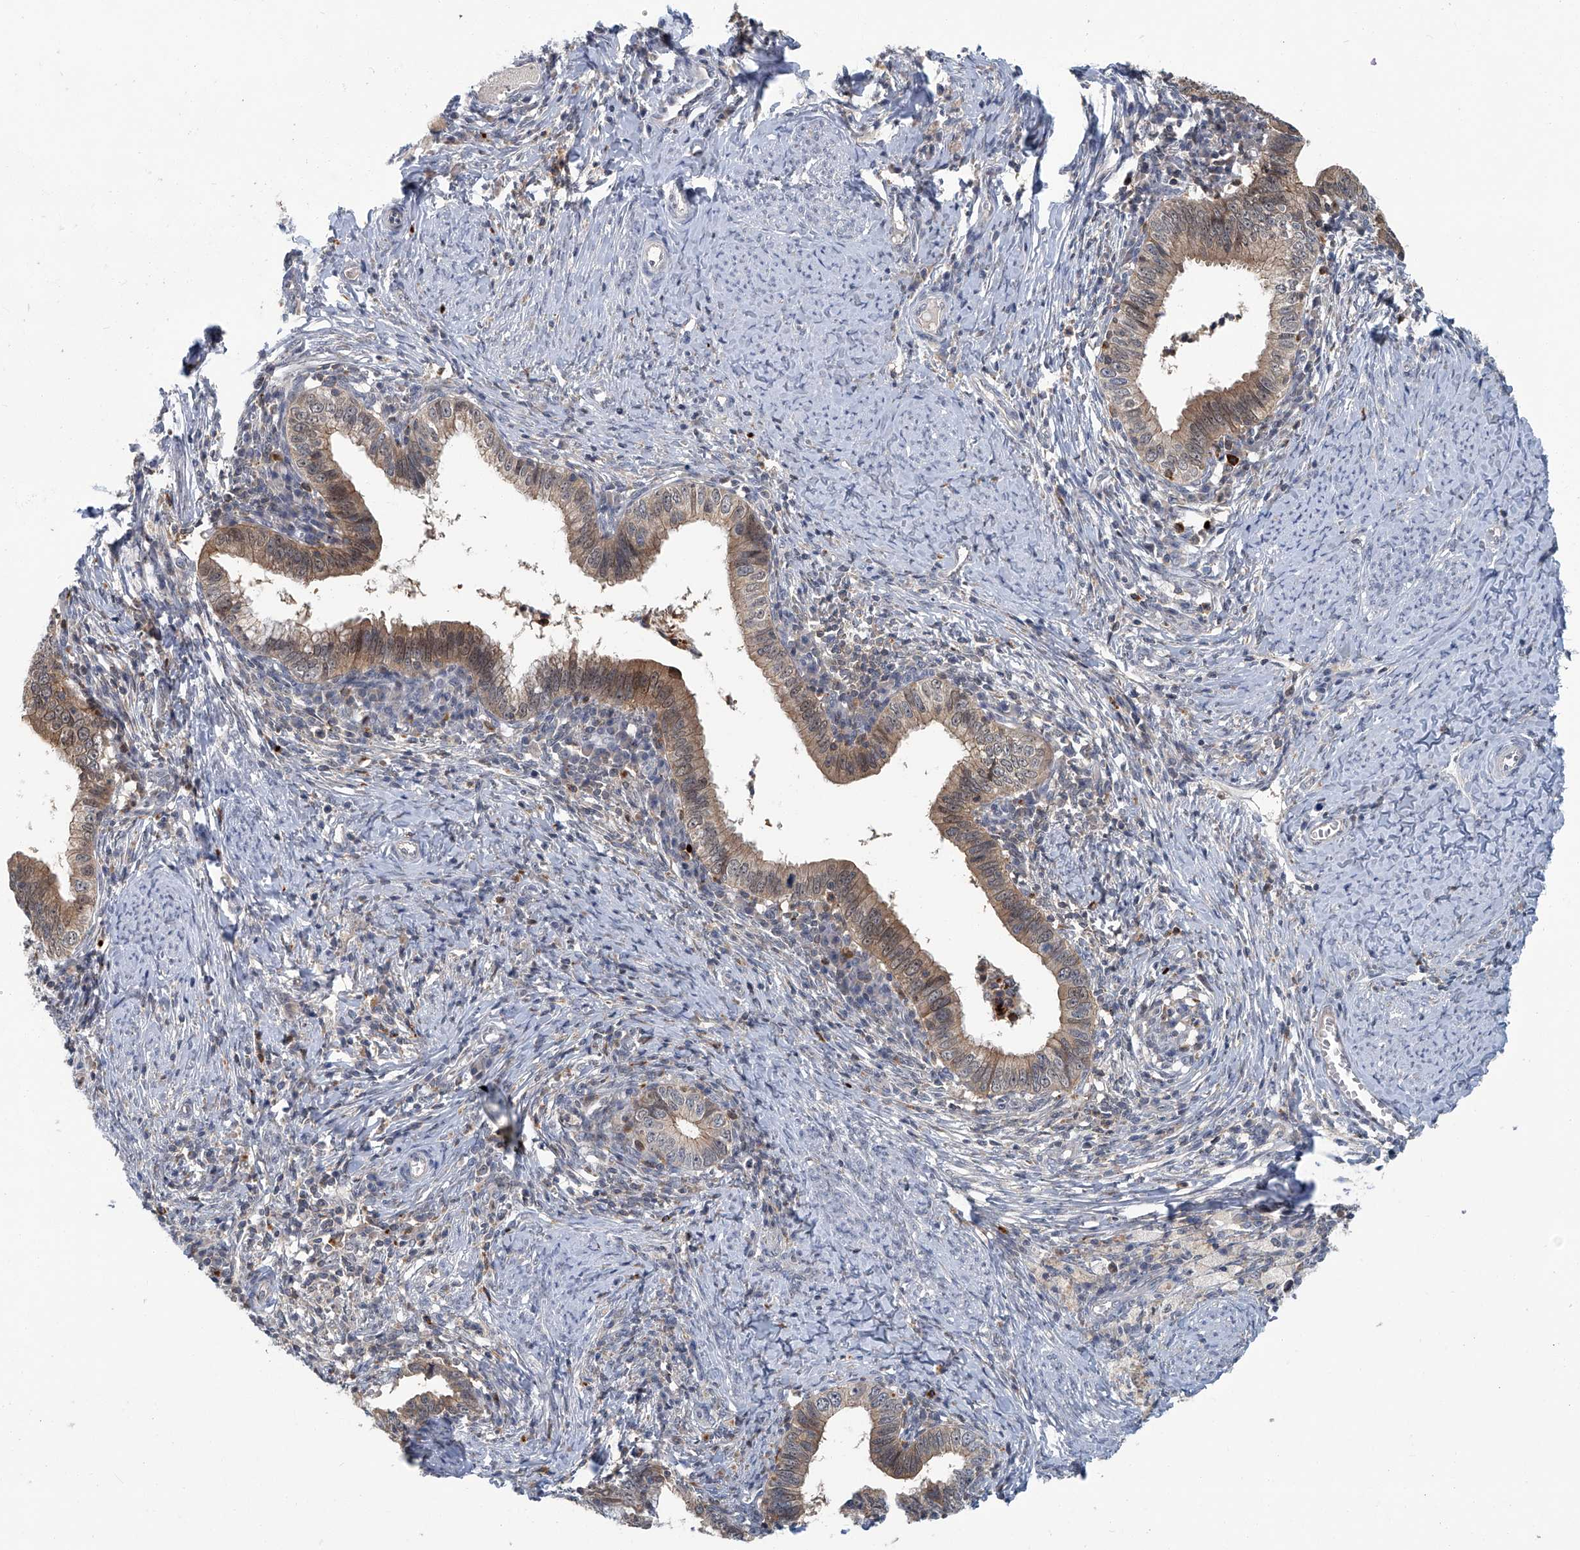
{"staining": {"intensity": "moderate", "quantity": "25%-75%", "location": "cytoplasmic/membranous"}, "tissue": "cervical cancer", "cell_type": "Tumor cells", "image_type": "cancer", "snomed": [{"axis": "morphology", "description": "Adenocarcinoma, NOS"}, {"axis": "topography", "description": "Cervix"}], "caption": "Moderate cytoplasmic/membranous protein expression is present in about 25%-75% of tumor cells in adenocarcinoma (cervical). (DAB IHC, brown staining for protein, blue staining for nuclei).", "gene": "AKNAD1", "patient": {"sex": "female", "age": 36}}